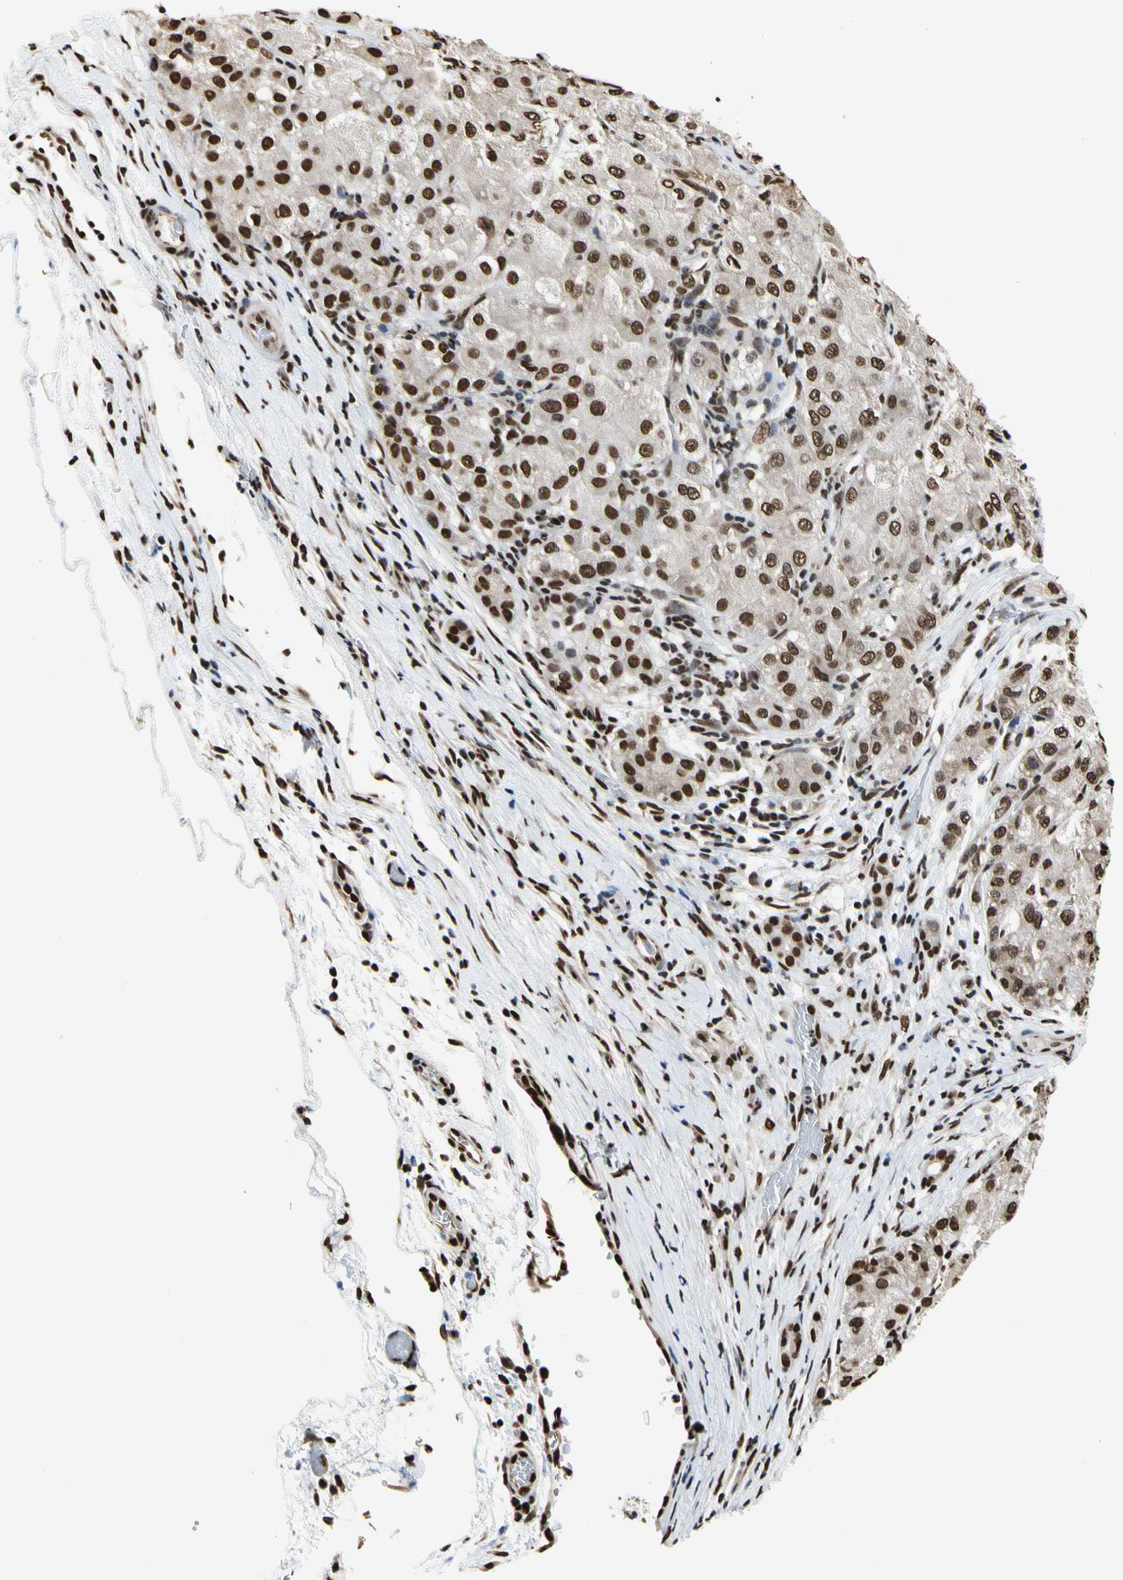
{"staining": {"intensity": "strong", "quantity": ">75%", "location": "nuclear"}, "tissue": "liver cancer", "cell_type": "Tumor cells", "image_type": "cancer", "snomed": [{"axis": "morphology", "description": "Carcinoma, Hepatocellular, NOS"}, {"axis": "topography", "description": "Liver"}], "caption": "Immunohistochemistry (IHC) micrograph of neoplastic tissue: human liver cancer (hepatocellular carcinoma) stained using immunohistochemistry demonstrates high levels of strong protein expression localized specifically in the nuclear of tumor cells, appearing as a nuclear brown color.", "gene": "HNRNPK", "patient": {"sex": "male", "age": 80}}